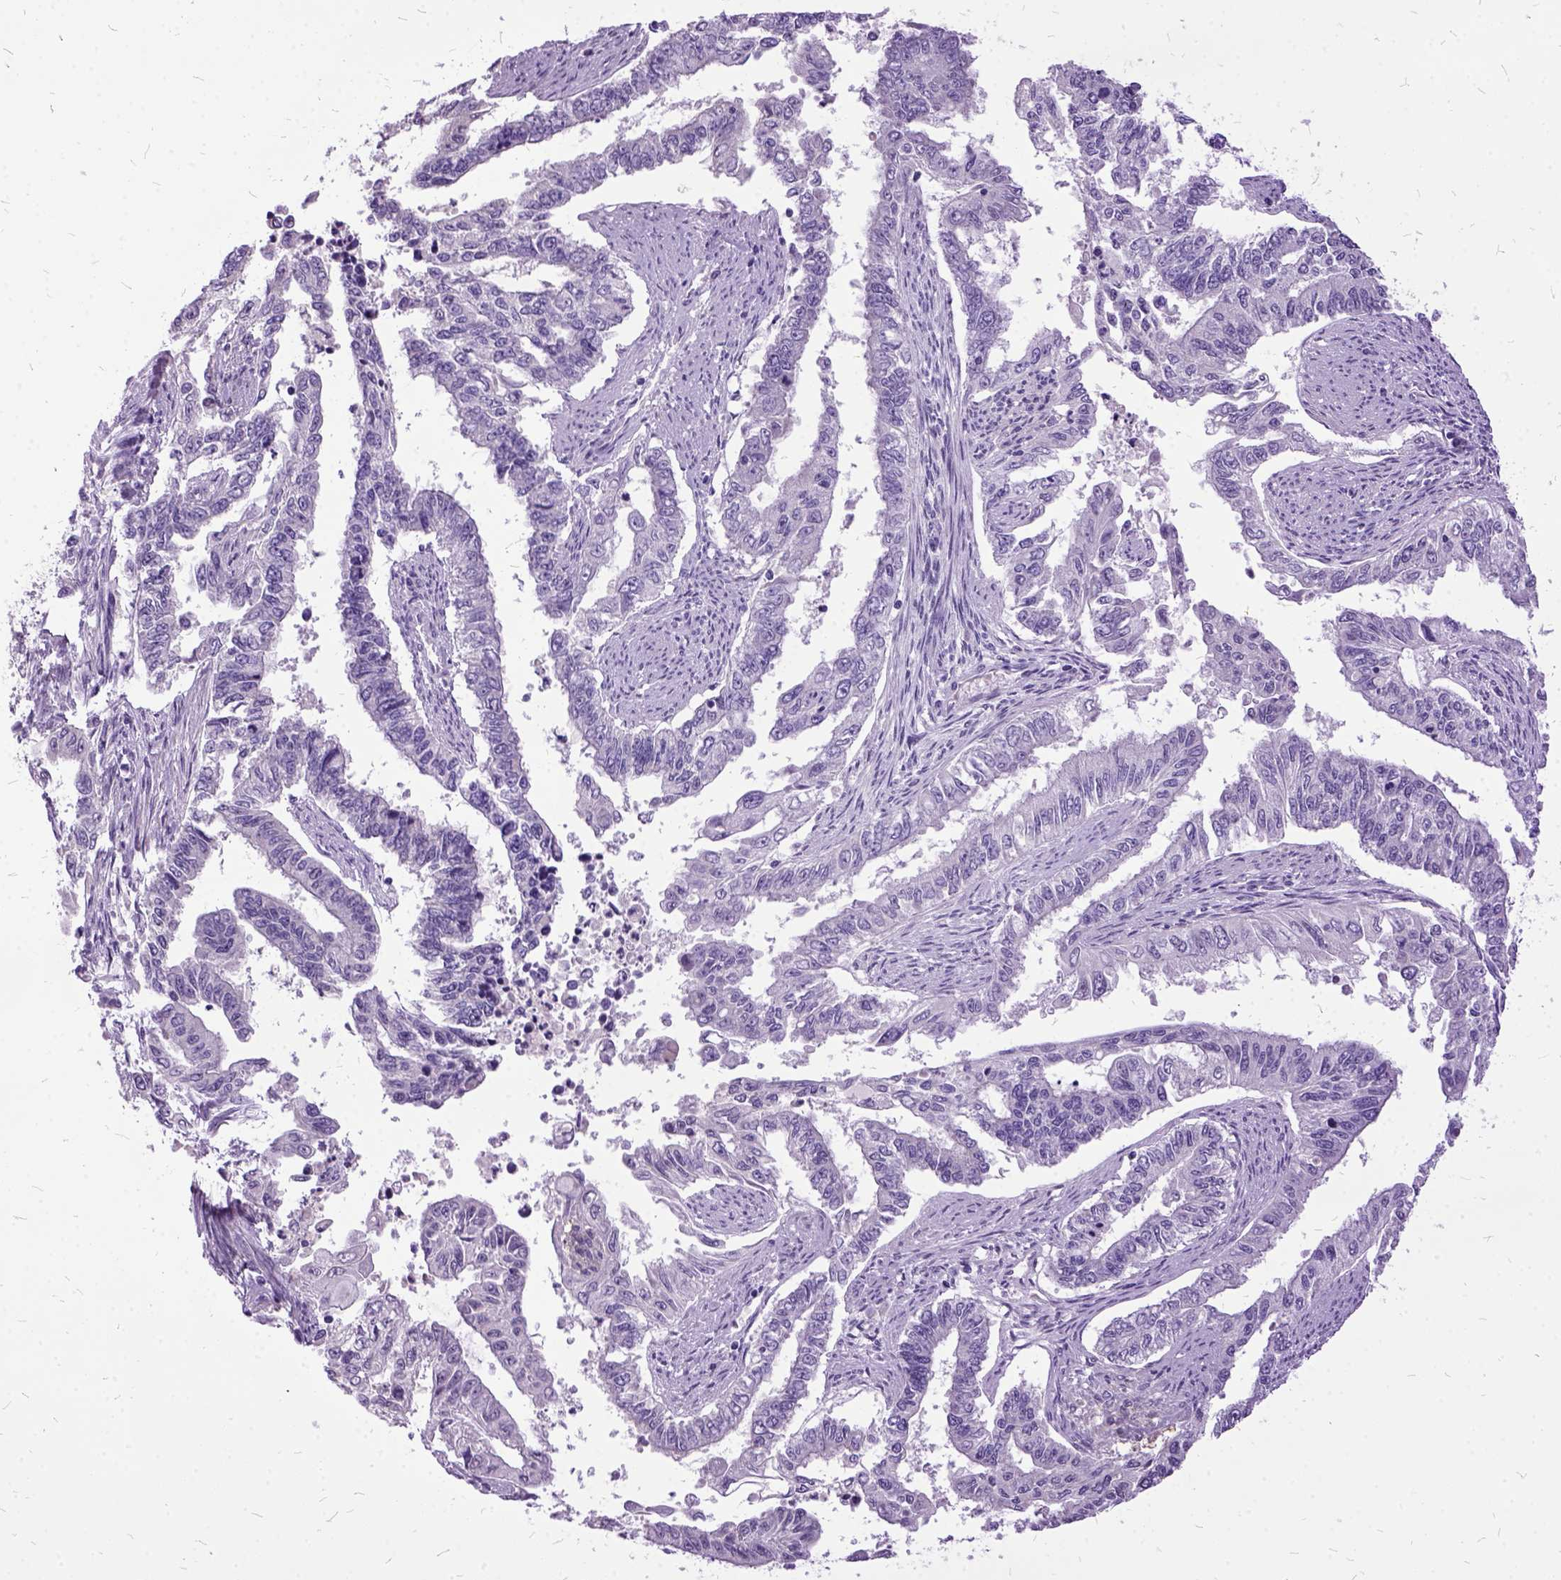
{"staining": {"intensity": "negative", "quantity": "none", "location": "none"}, "tissue": "endometrial cancer", "cell_type": "Tumor cells", "image_type": "cancer", "snomed": [{"axis": "morphology", "description": "Adenocarcinoma, NOS"}, {"axis": "topography", "description": "Uterus"}], "caption": "This is an IHC histopathology image of endometrial cancer (adenocarcinoma). There is no expression in tumor cells.", "gene": "MME", "patient": {"sex": "female", "age": 59}}